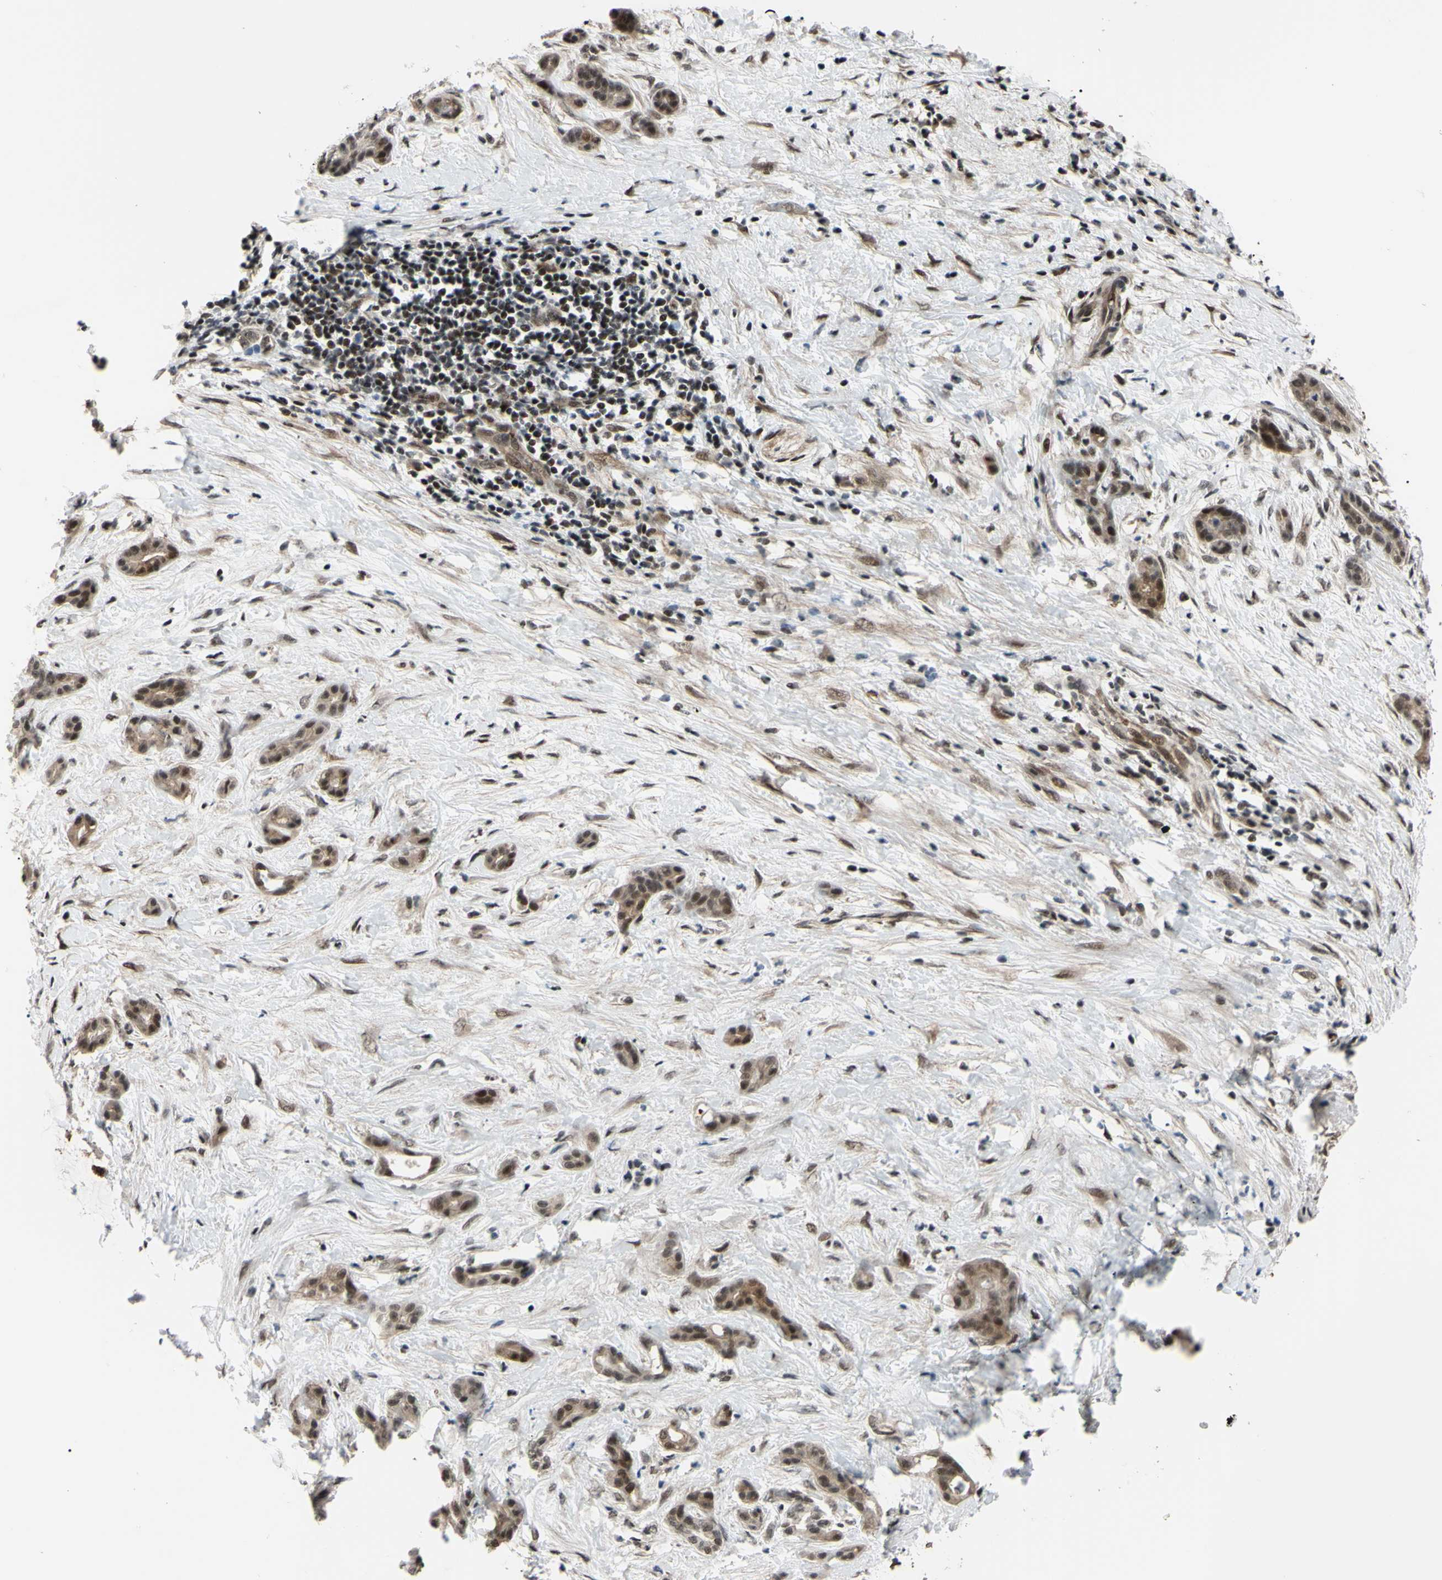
{"staining": {"intensity": "strong", "quantity": "25%-75%", "location": "cytoplasmic/membranous,nuclear"}, "tissue": "pancreatic cancer", "cell_type": "Tumor cells", "image_type": "cancer", "snomed": [{"axis": "morphology", "description": "Adenocarcinoma, NOS"}, {"axis": "topography", "description": "Pancreas"}], "caption": "Strong cytoplasmic/membranous and nuclear positivity for a protein is identified in about 25%-75% of tumor cells of pancreatic adenocarcinoma using immunohistochemistry.", "gene": "THAP12", "patient": {"sex": "male", "age": 41}}